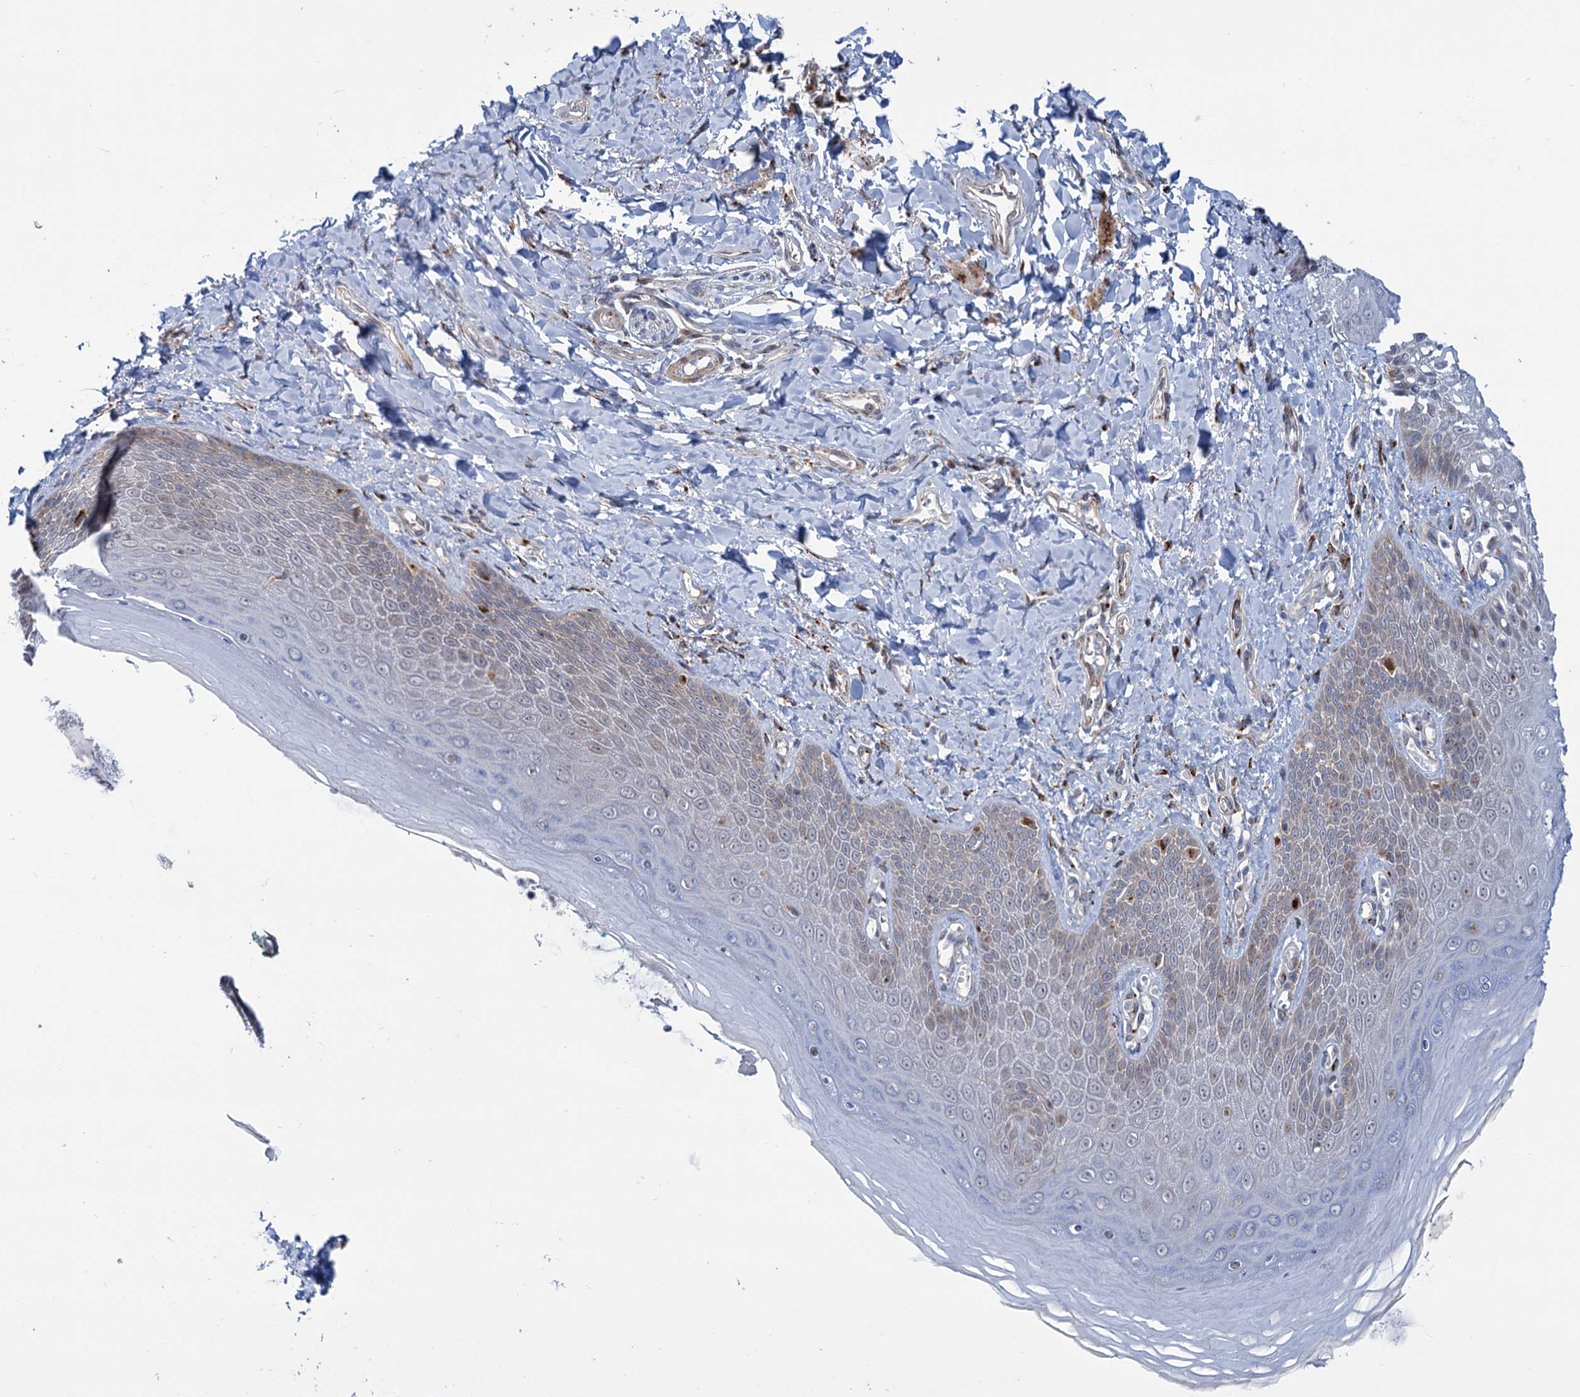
{"staining": {"intensity": "negative", "quantity": "none", "location": "none"}, "tissue": "skin", "cell_type": "Epidermal cells", "image_type": "normal", "snomed": [{"axis": "morphology", "description": "Normal tissue, NOS"}, {"axis": "topography", "description": "Anal"}], "caption": "Immunohistochemistry photomicrograph of normal human skin stained for a protein (brown), which shows no expression in epidermal cells. (IHC, brightfield microscopy, high magnification).", "gene": "ELP4", "patient": {"sex": "male", "age": 78}}